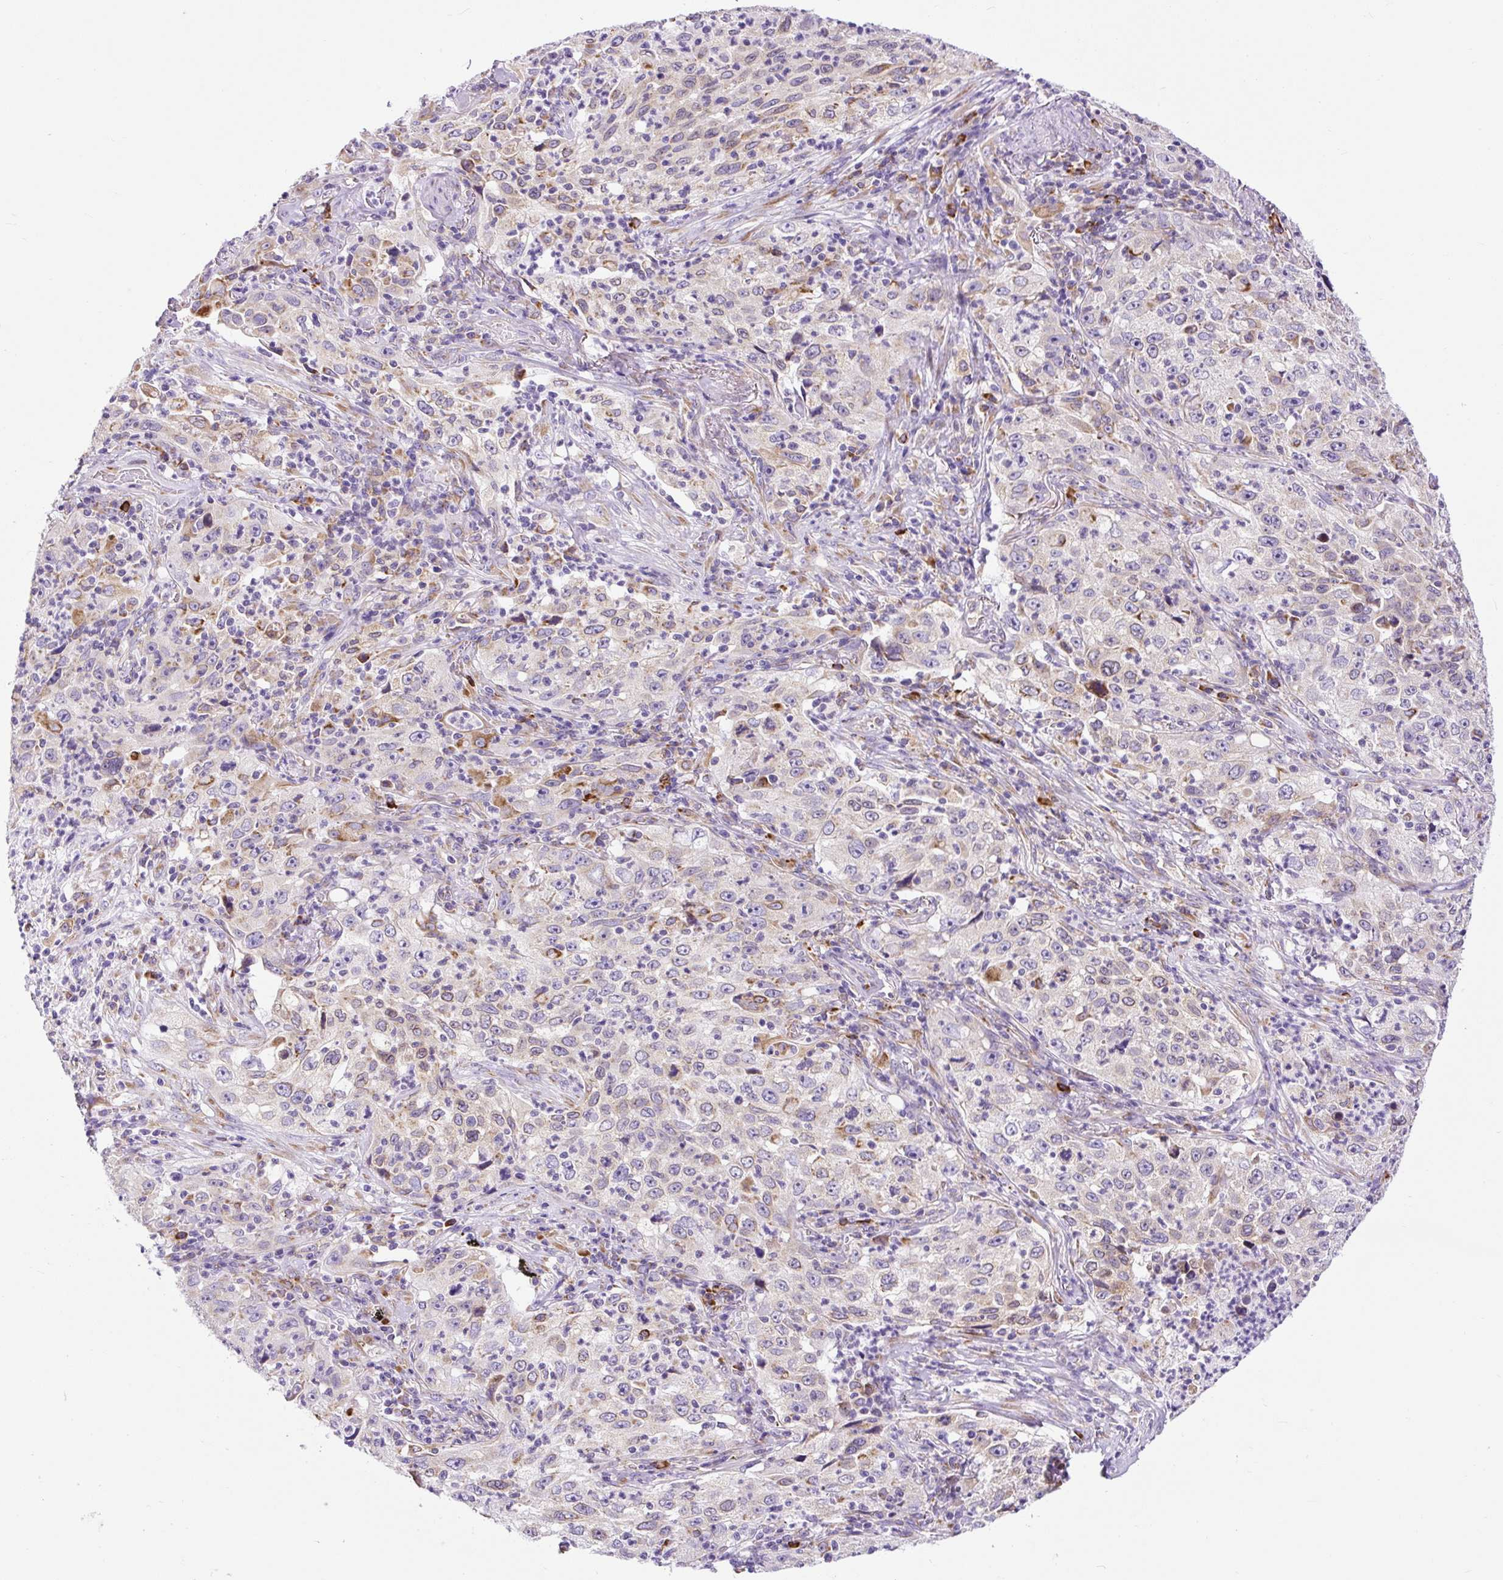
{"staining": {"intensity": "weak", "quantity": "<25%", "location": "cytoplasmic/membranous"}, "tissue": "lung cancer", "cell_type": "Tumor cells", "image_type": "cancer", "snomed": [{"axis": "morphology", "description": "Squamous cell carcinoma, NOS"}, {"axis": "topography", "description": "Lung"}], "caption": "IHC photomicrograph of lung cancer (squamous cell carcinoma) stained for a protein (brown), which reveals no positivity in tumor cells. Nuclei are stained in blue.", "gene": "DDOST", "patient": {"sex": "male", "age": 71}}